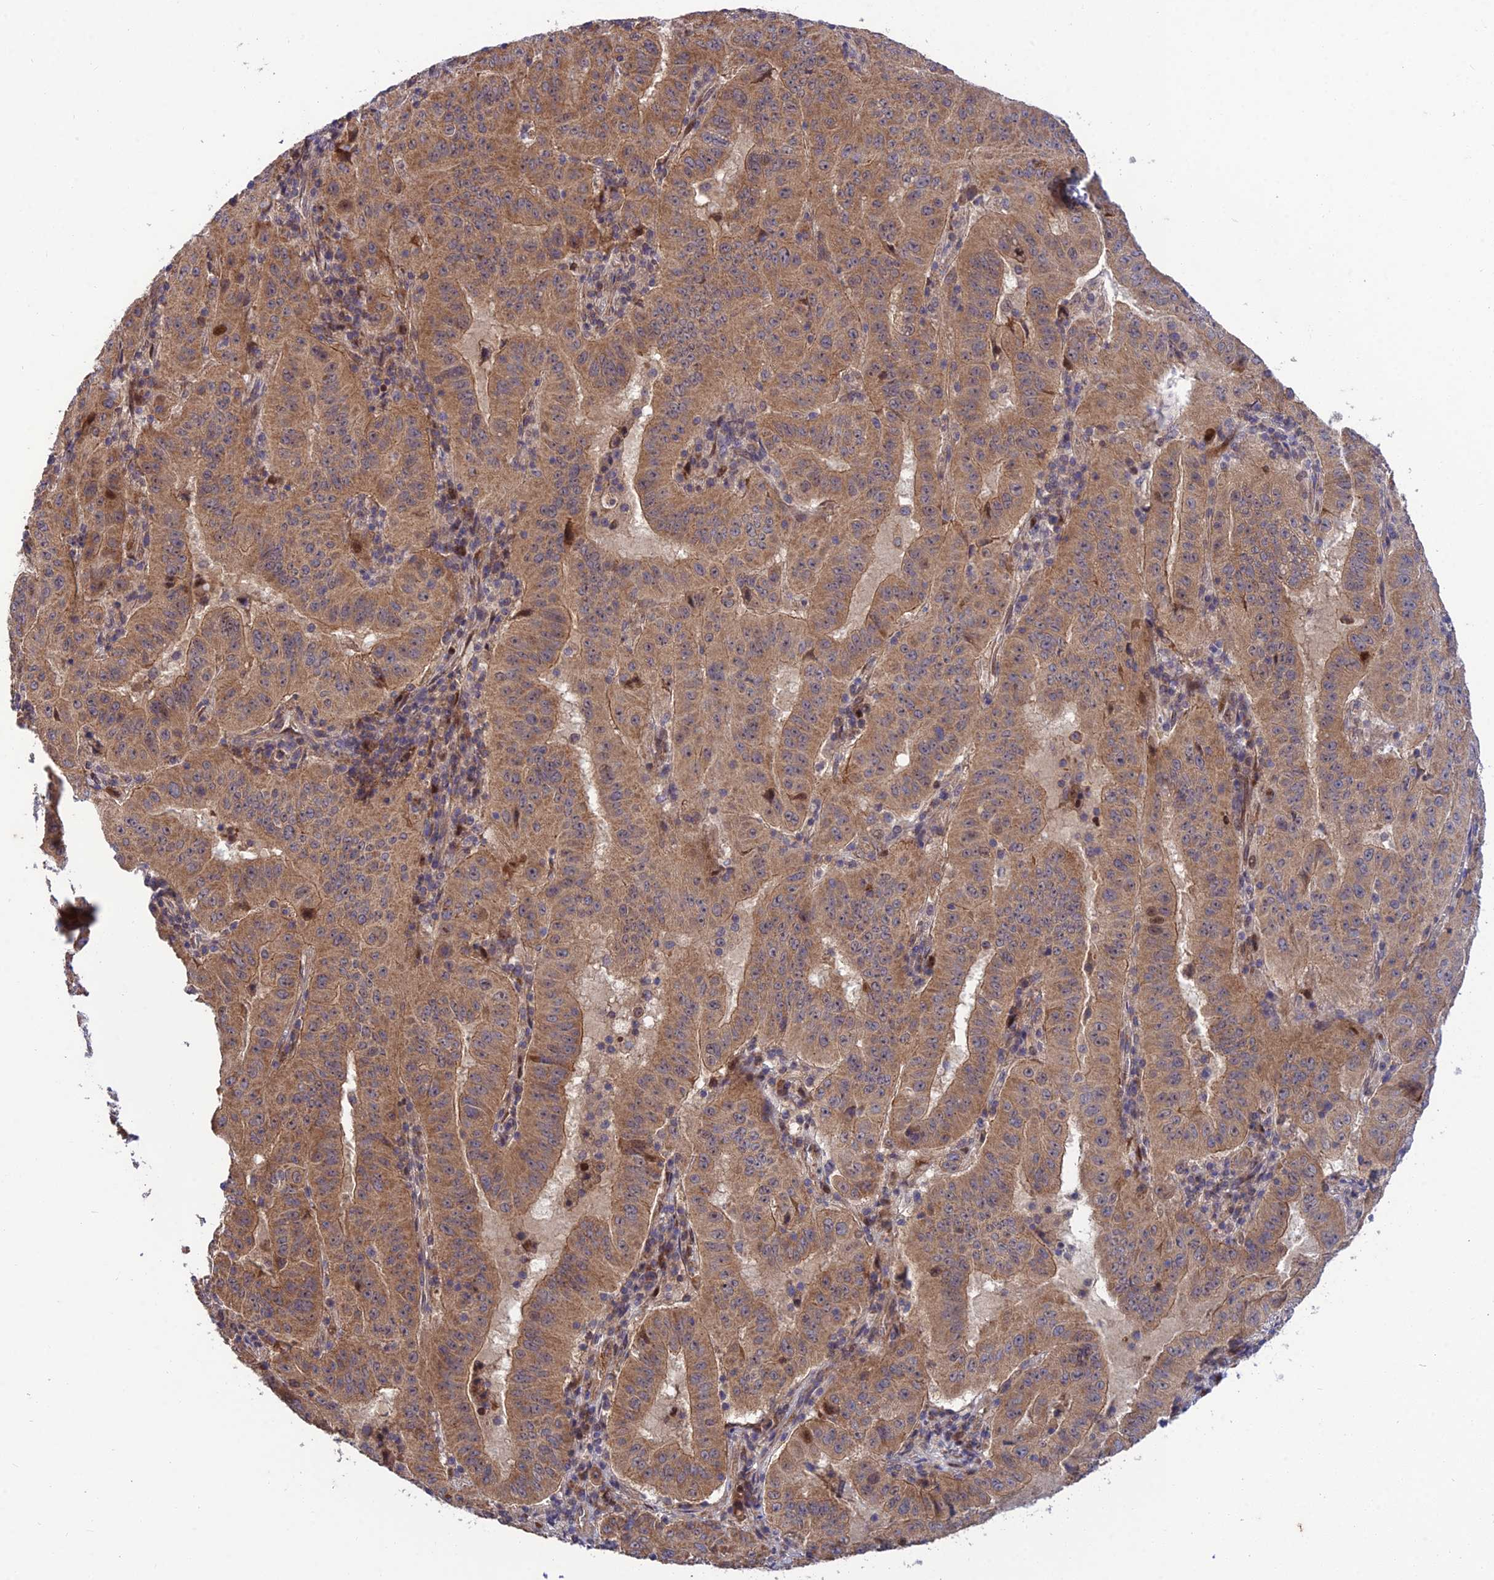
{"staining": {"intensity": "moderate", "quantity": ">75%", "location": "cytoplasmic/membranous"}, "tissue": "pancreatic cancer", "cell_type": "Tumor cells", "image_type": "cancer", "snomed": [{"axis": "morphology", "description": "Adenocarcinoma, NOS"}, {"axis": "topography", "description": "Pancreas"}], "caption": "DAB (3,3'-diaminobenzidine) immunohistochemical staining of adenocarcinoma (pancreatic) reveals moderate cytoplasmic/membranous protein positivity in about >75% of tumor cells.", "gene": "PLEKHG2", "patient": {"sex": "male", "age": 63}}